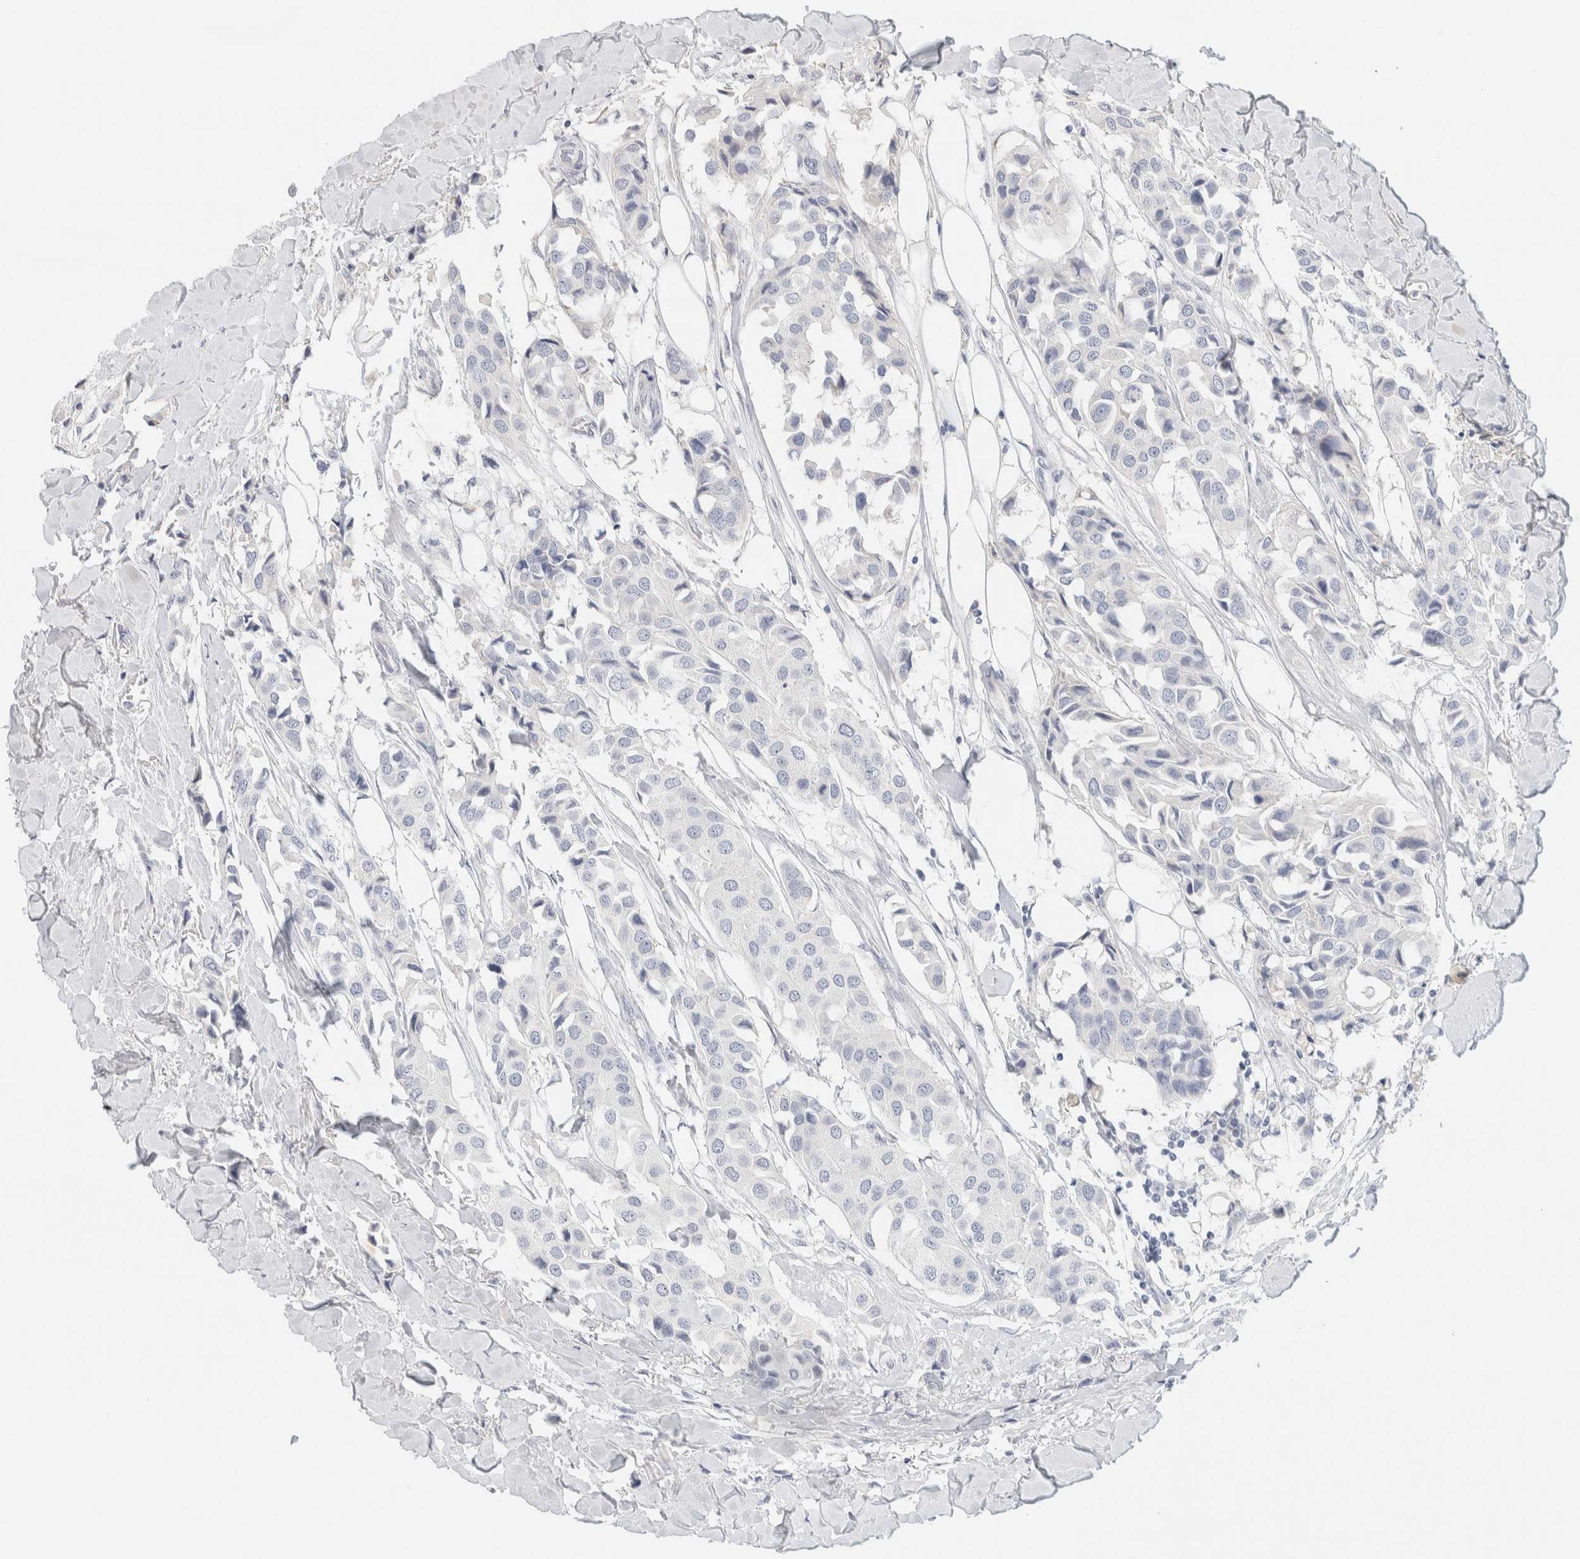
{"staining": {"intensity": "negative", "quantity": "none", "location": "none"}, "tissue": "breast cancer", "cell_type": "Tumor cells", "image_type": "cancer", "snomed": [{"axis": "morphology", "description": "Duct carcinoma"}, {"axis": "topography", "description": "Breast"}], "caption": "The micrograph displays no significant staining in tumor cells of breast cancer (infiltrating ductal carcinoma). (DAB (3,3'-diaminobenzidine) IHC visualized using brightfield microscopy, high magnification).", "gene": "NEFM", "patient": {"sex": "female", "age": 80}}